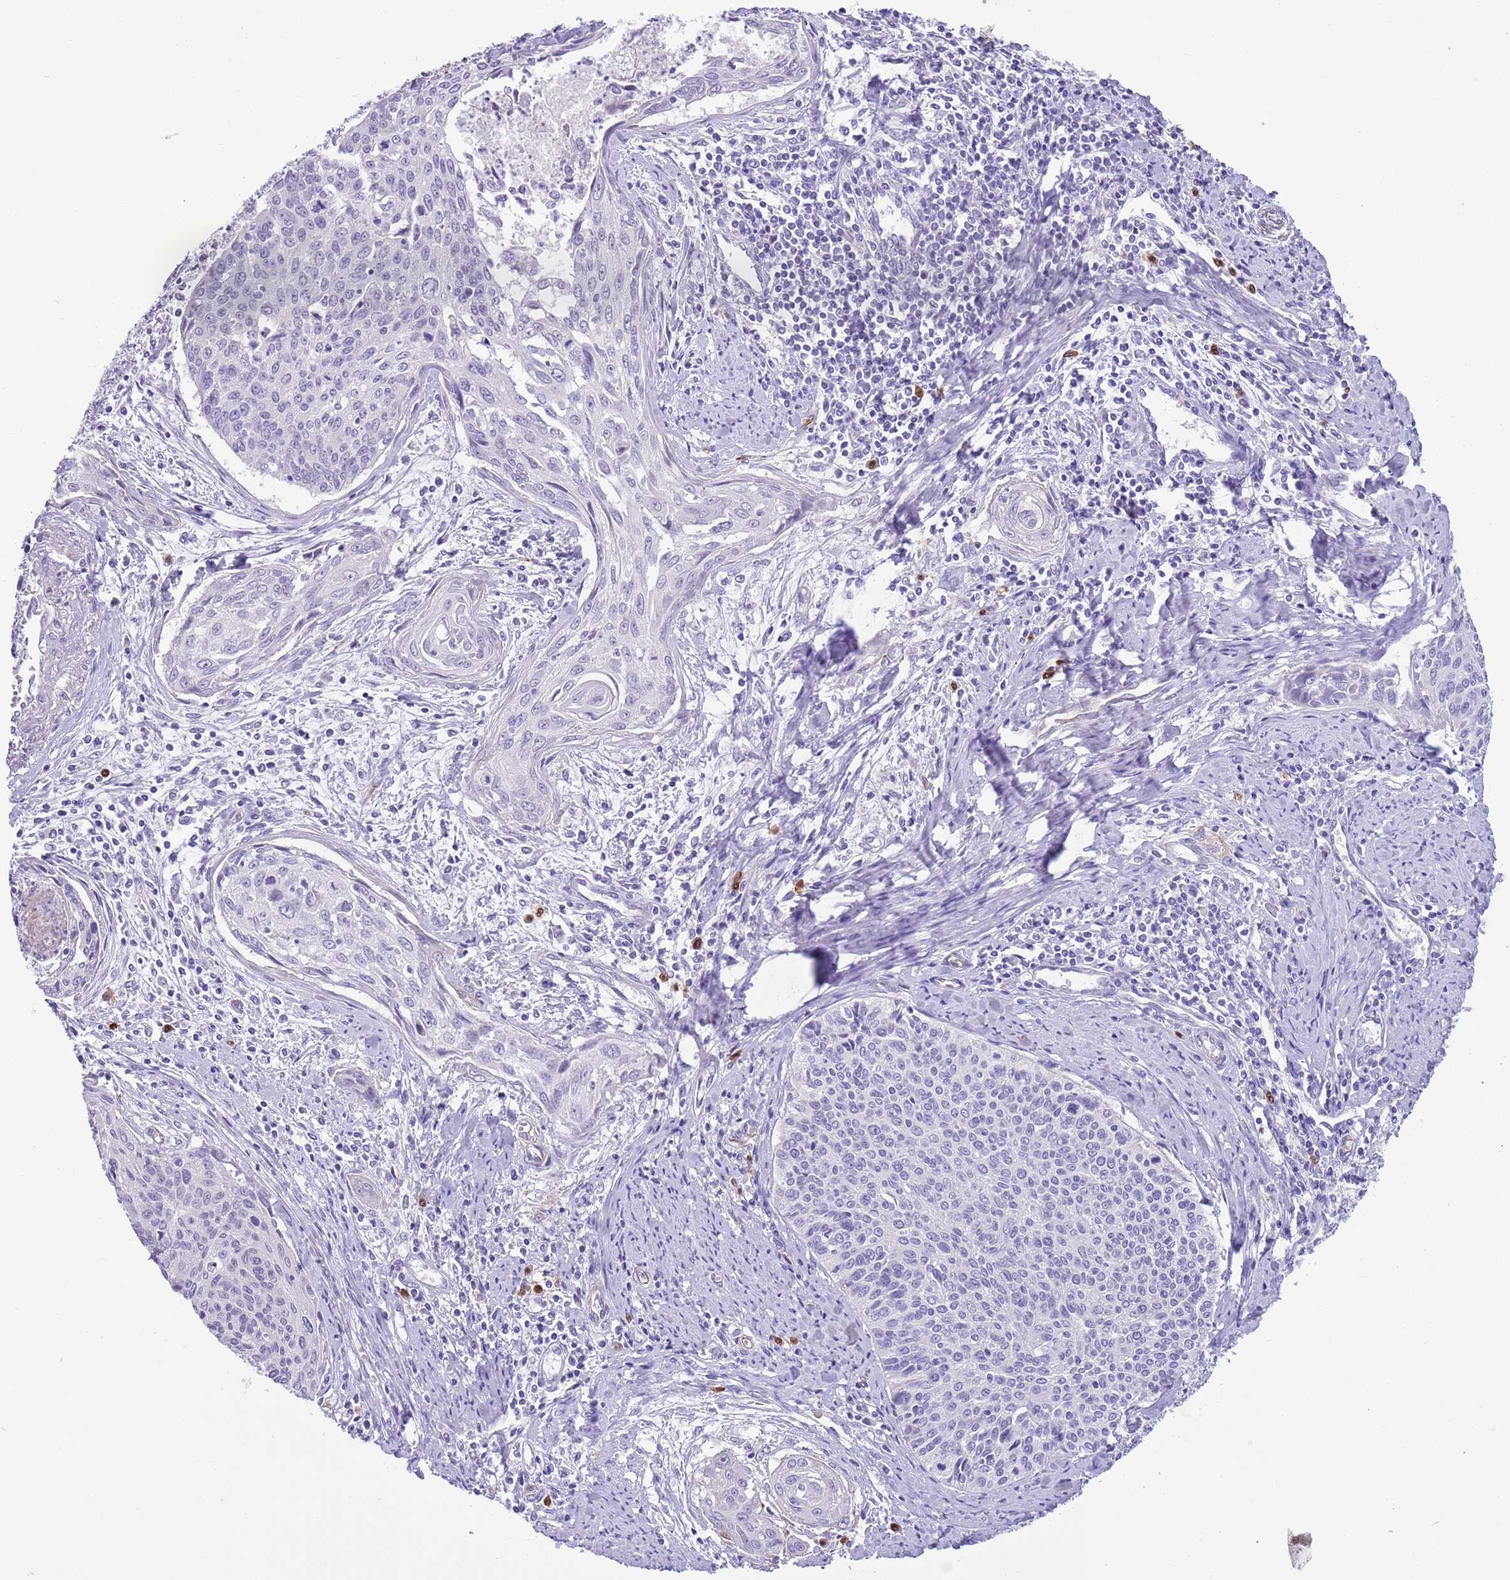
{"staining": {"intensity": "negative", "quantity": "none", "location": "none"}, "tissue": "cervical cancer", "cell_type": "Tumor cells", "image_type": "cancer", "snomed": [{"axis": "morphology", "description": "Squamous cell carcinoma, NOS"}, {"axis": "topography", "description": "Cervix"}], "caption": "Immunohistochemistry micrograph of neoplastic tissue: human cervical cancer stained with DAB (3,3'-diaminobenzidine) shows no significant protein expression in tumor cells.", "gene": "TSGA13", "patient": {"sex": "female", "age": 55}}